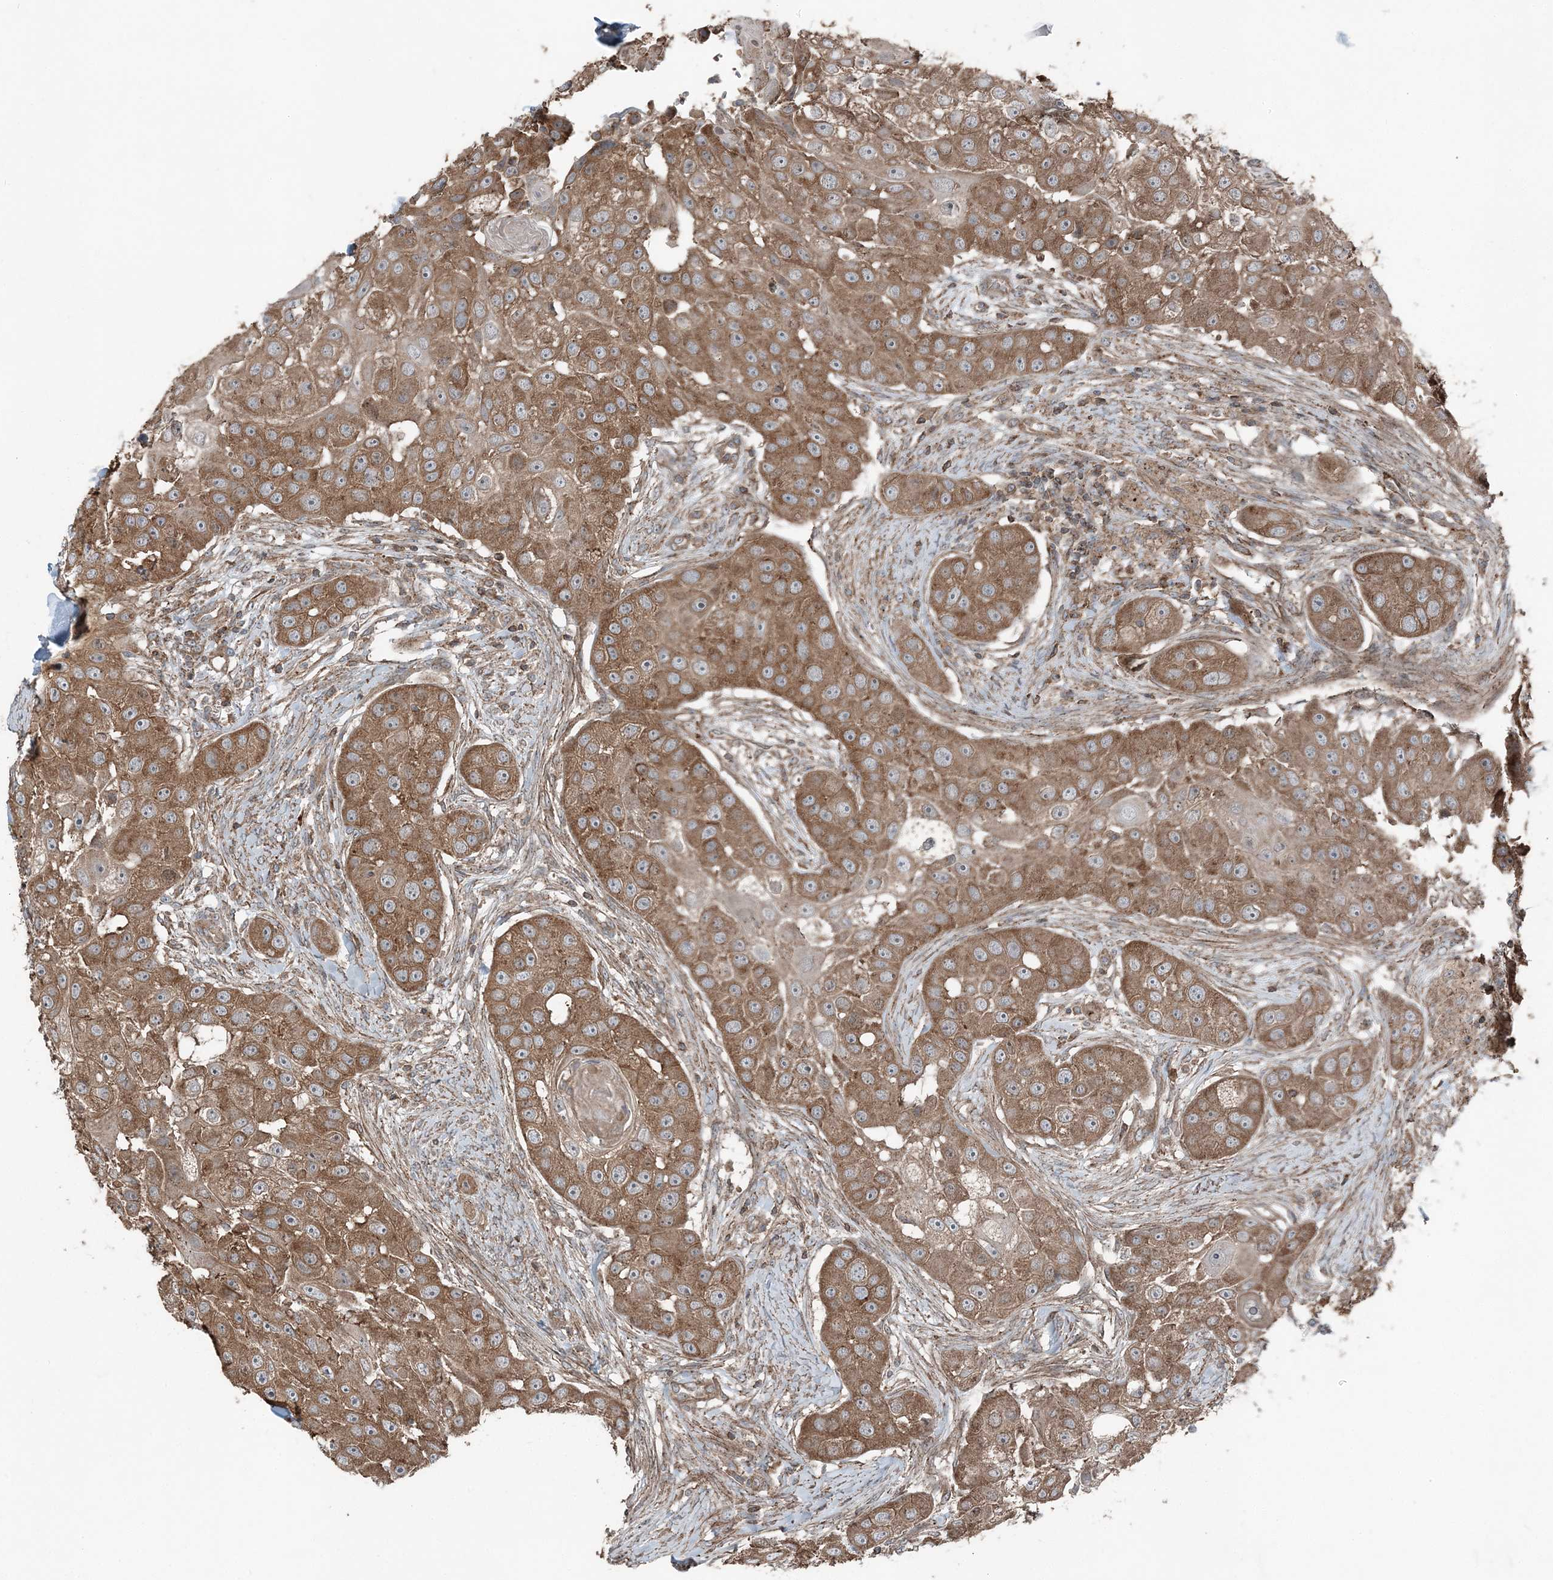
{"staining": {"intensity": "moderate", "quantity": ">75%", "location": "cytoplasmic/membranous"}, "tissue": "head and neck cancer", "cell_type": "Tumor cells", "image_type": "cancer", "snomed": [{"axis": "morphology", "description": "Normal tissue, NOS"}, {"axis": "morphology", "description": "Squamous cell carcinoma, NOS"}, {"axis": "topography", "description": "Skeletal muscle"}, {"axis": "topography", "description": "Head-Neck"}], "caption": "Immunohistochemical staining of head and neck cancer exhibits moderate cytoplasmic/membranous protein expression in about >75% of tumor cells.", "gene": "KY", "patient": {"sex": "male", "age": 51}}